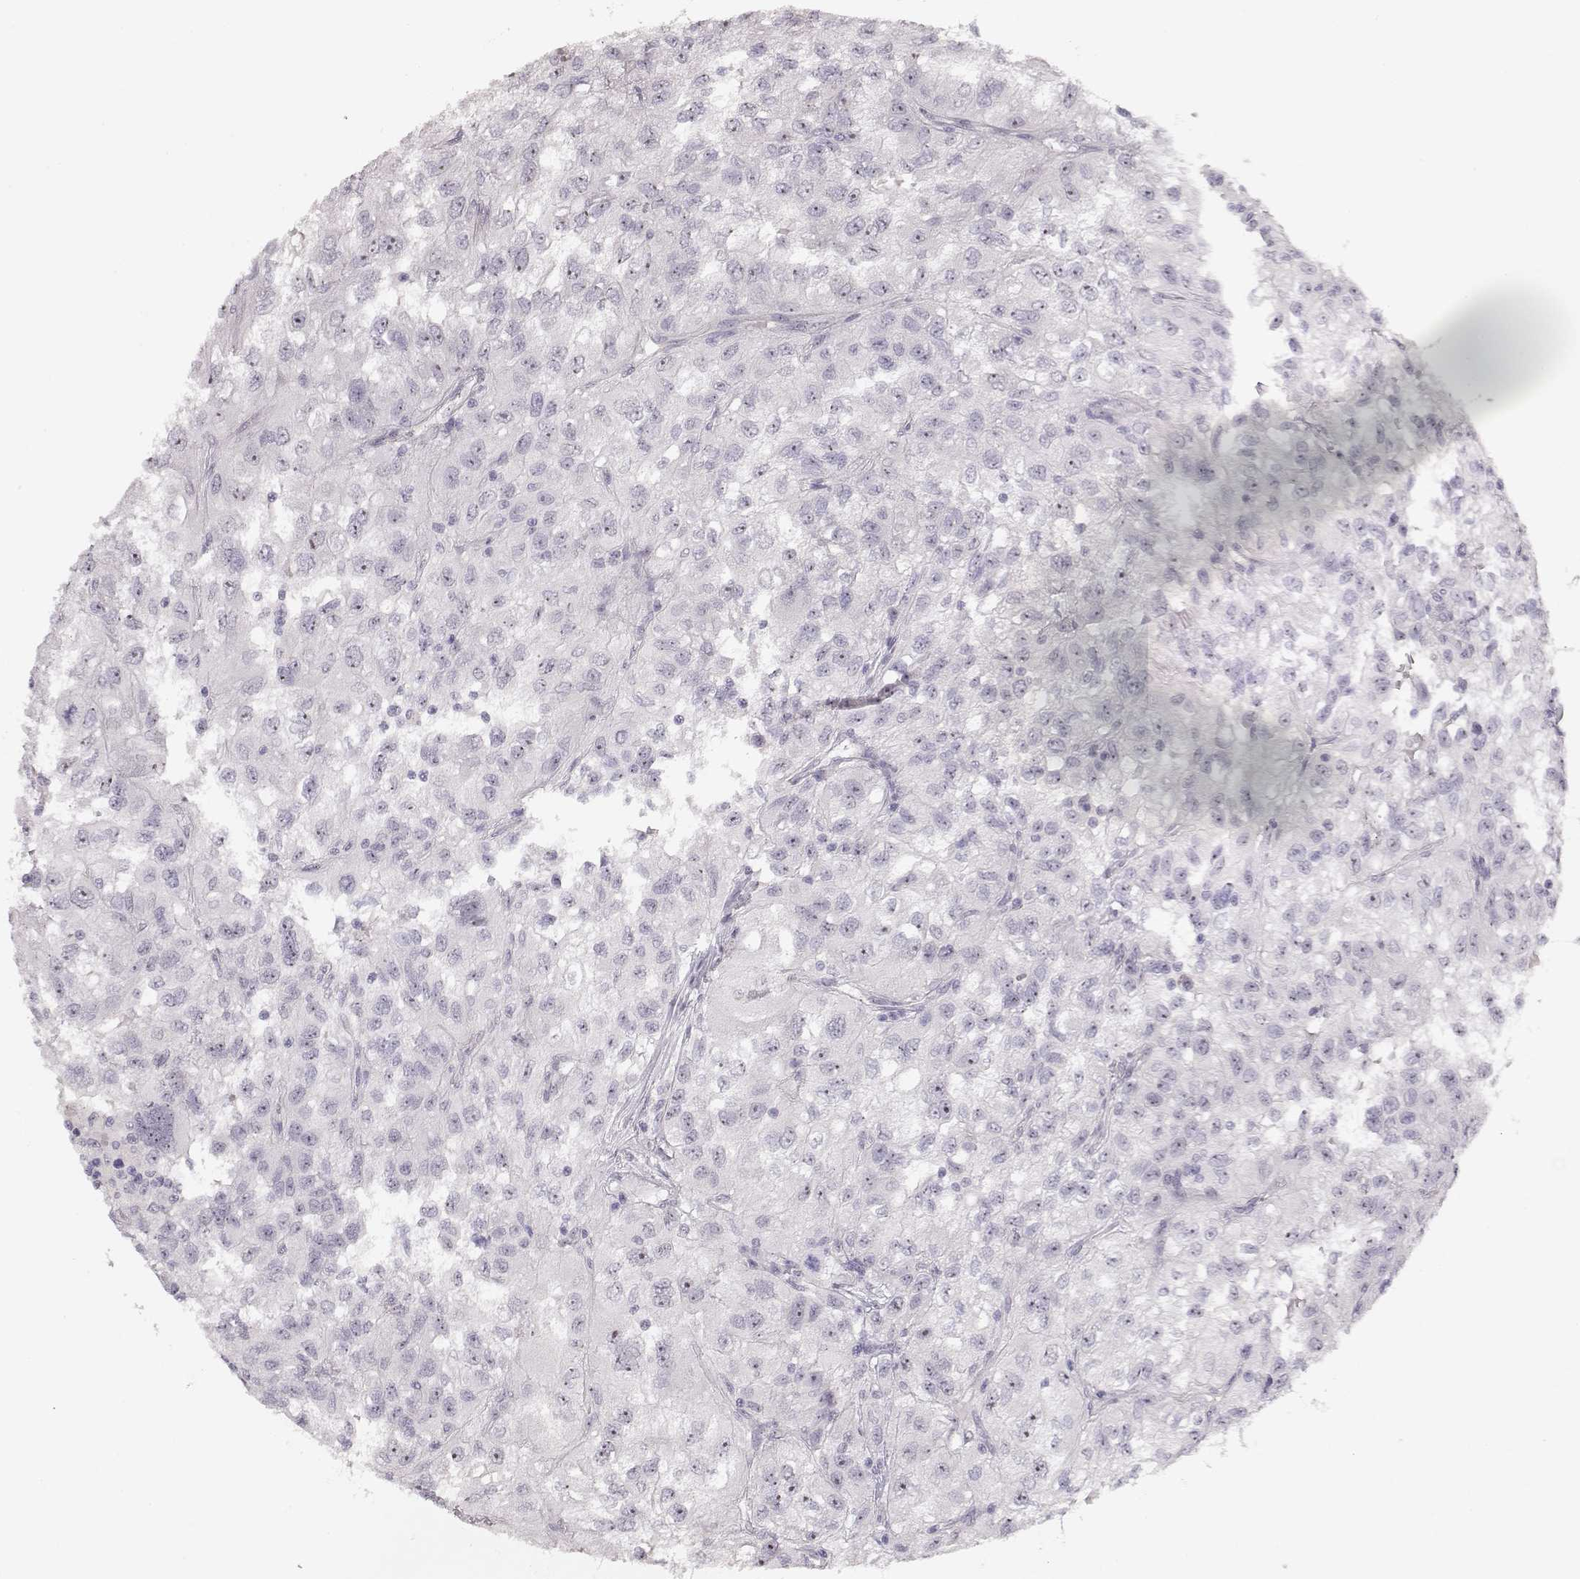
{"staining": {"intensity": "negative", "quantity": "none", "location": "none"}, "tissue": "renal cancer", "cell_type": "Tumor cells", "image_type": "cancer", "snomed": [{"axis": "morphology", "description": "Adenocarcinoma, NOS"}, {"axis": "topography", "description": "Kidney"}], "caption": "Protein analysis of renal cancer shows no significant expression in tumor cells. The staining is performed using DAB (3,3'-diaminobenzidine) brown chromogen with nuclei counter-stained in using hematoxylin.", "gene": "FAM205A", "patient": {"sex": "male", "age": 64}}